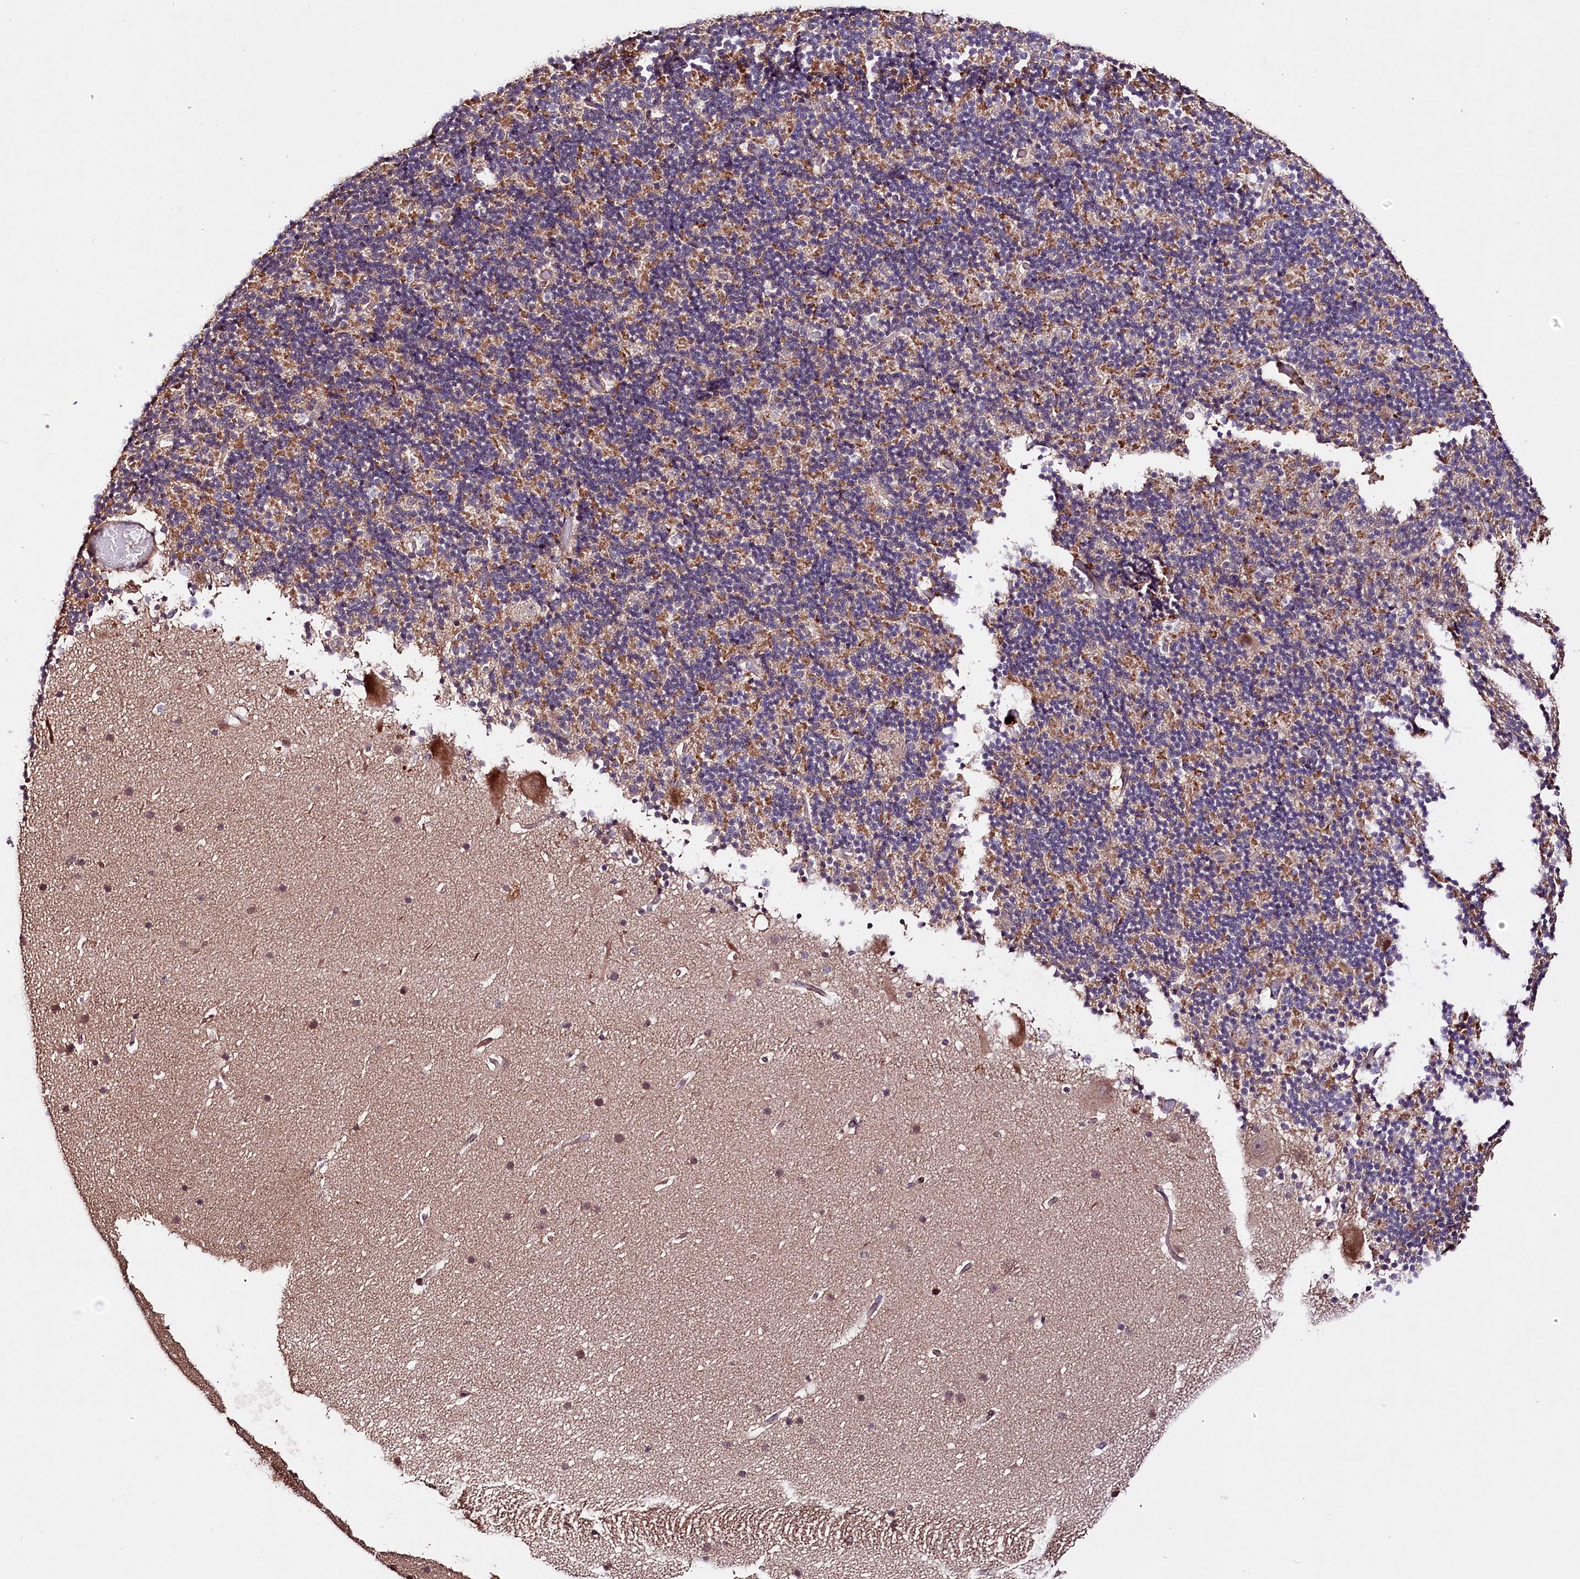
{"staining": {"intensity": "moderate", "quantity": "25%-75%", "location": "cytoplasmic/membranous"}, "tissue": "cerebellum", "cell_type": "Cells in granular layer", "image_type": "normal", "snomed": [{"axis": "morphology", "description": "Normal tissue, NOS"}, {"axis": "topography", "description": "Cerebellum"}], "caption": "An immunohistochemistry (IHC) histopathology image of unremarkable tissue is shown. Protein staining in brown highlights moderate cytoplasmic/membranous positivity in cerebellum within cells in granular layer. Nuclei are stained in blue.", "gene": "TNPO3", "patient": {"sex": "male", "age": 57}}